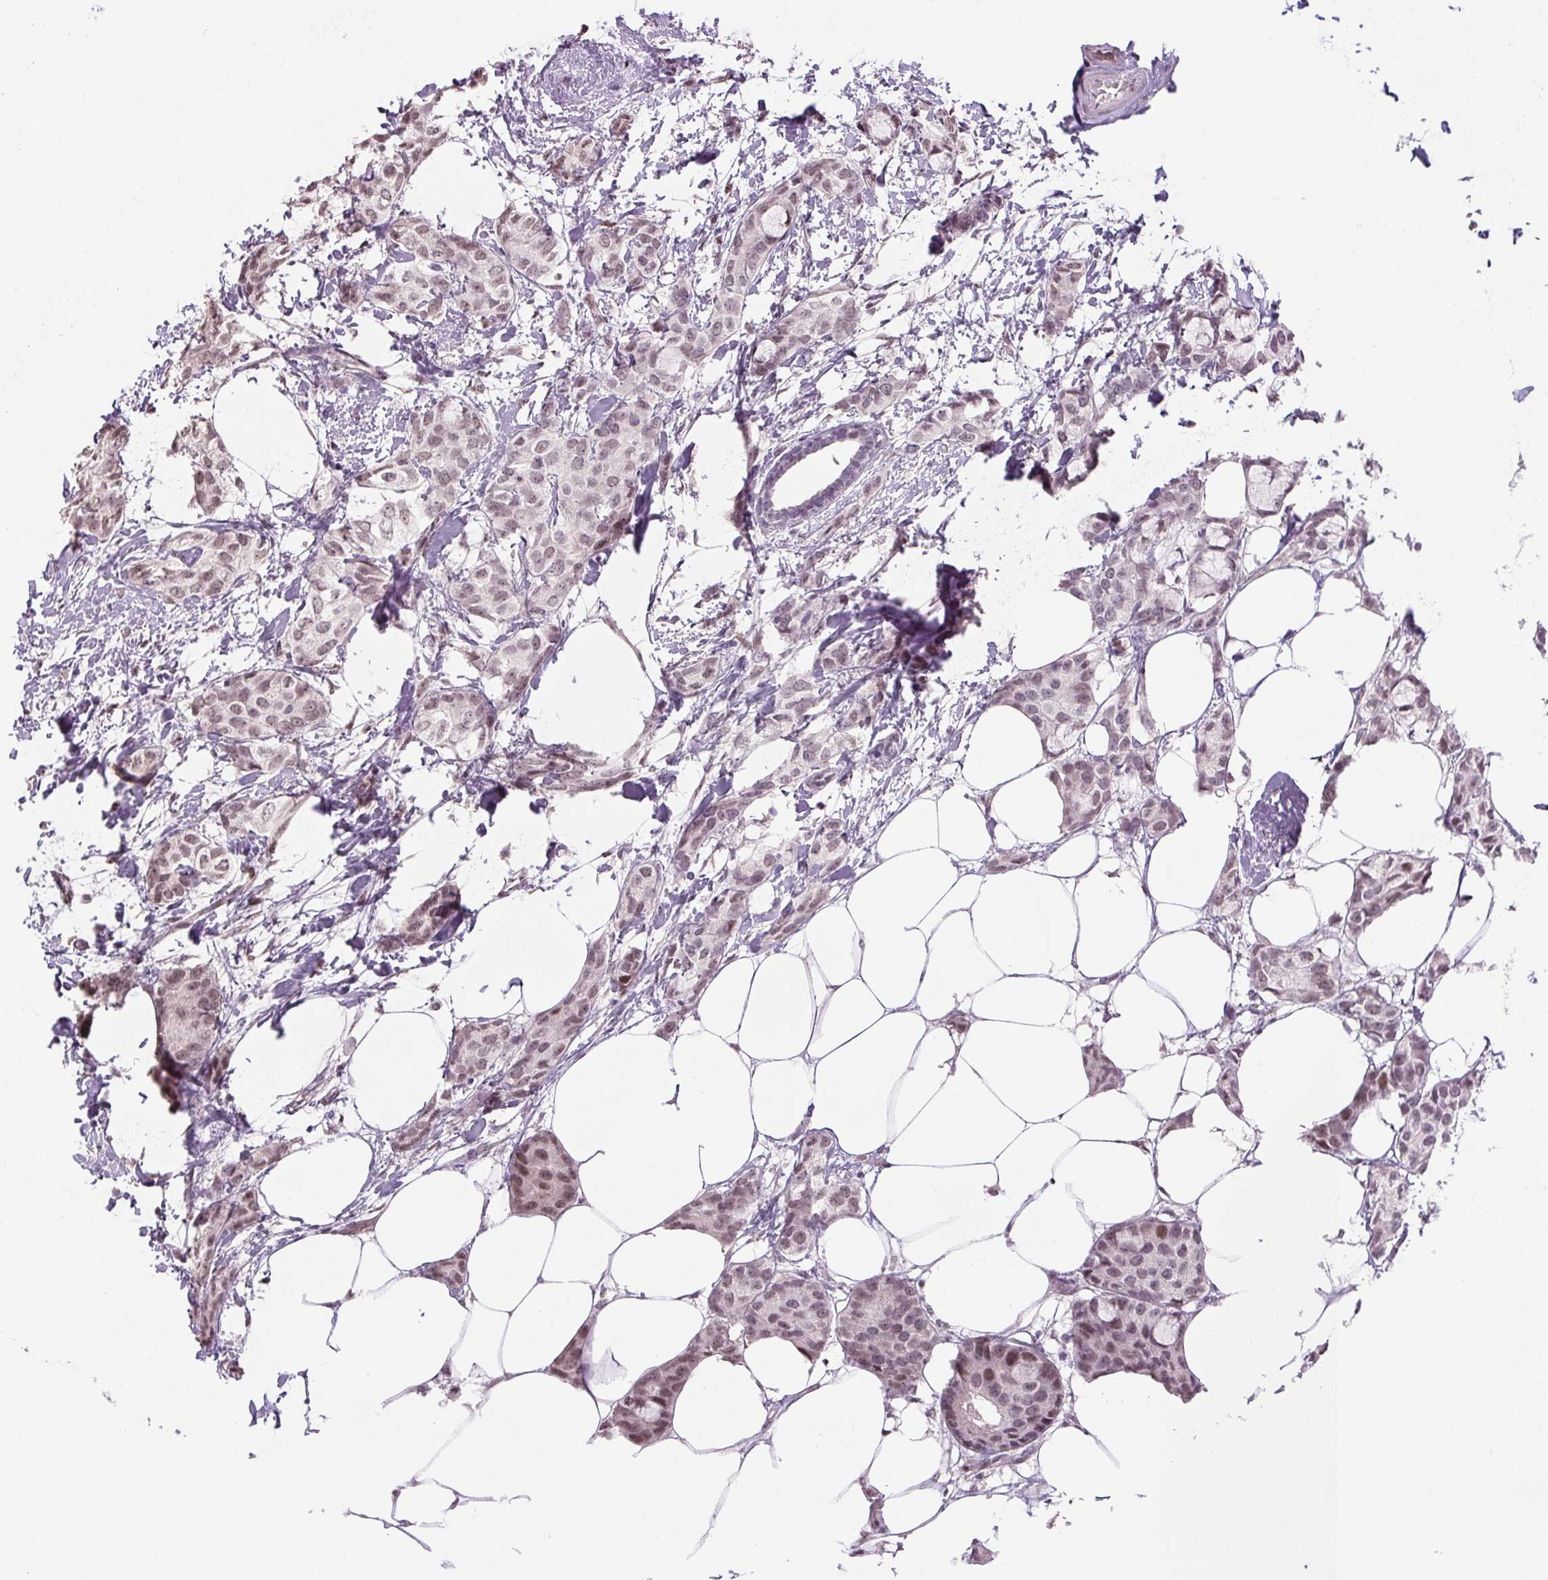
{"staining": {"intensity": "weak", "quantity": "25%-75%", "location": "nuclear"}, "tissue": "breast cancer", "cell_type": "Tumor cells", "image_type": "cancer", "snomed": [{"axis": "morphology", "description": "Duct carcinoma"}, {"axis": "topography", "description": "Breast"}], "caption": "Immunohistochemical staining of breast cancer (invasive ductal carcinoma) demonstrates weak nuclear protein staining in about 25%-75% of tumor cells.", "gene": "TCFL5", "patient": {"sex": "female", "age": 73}}